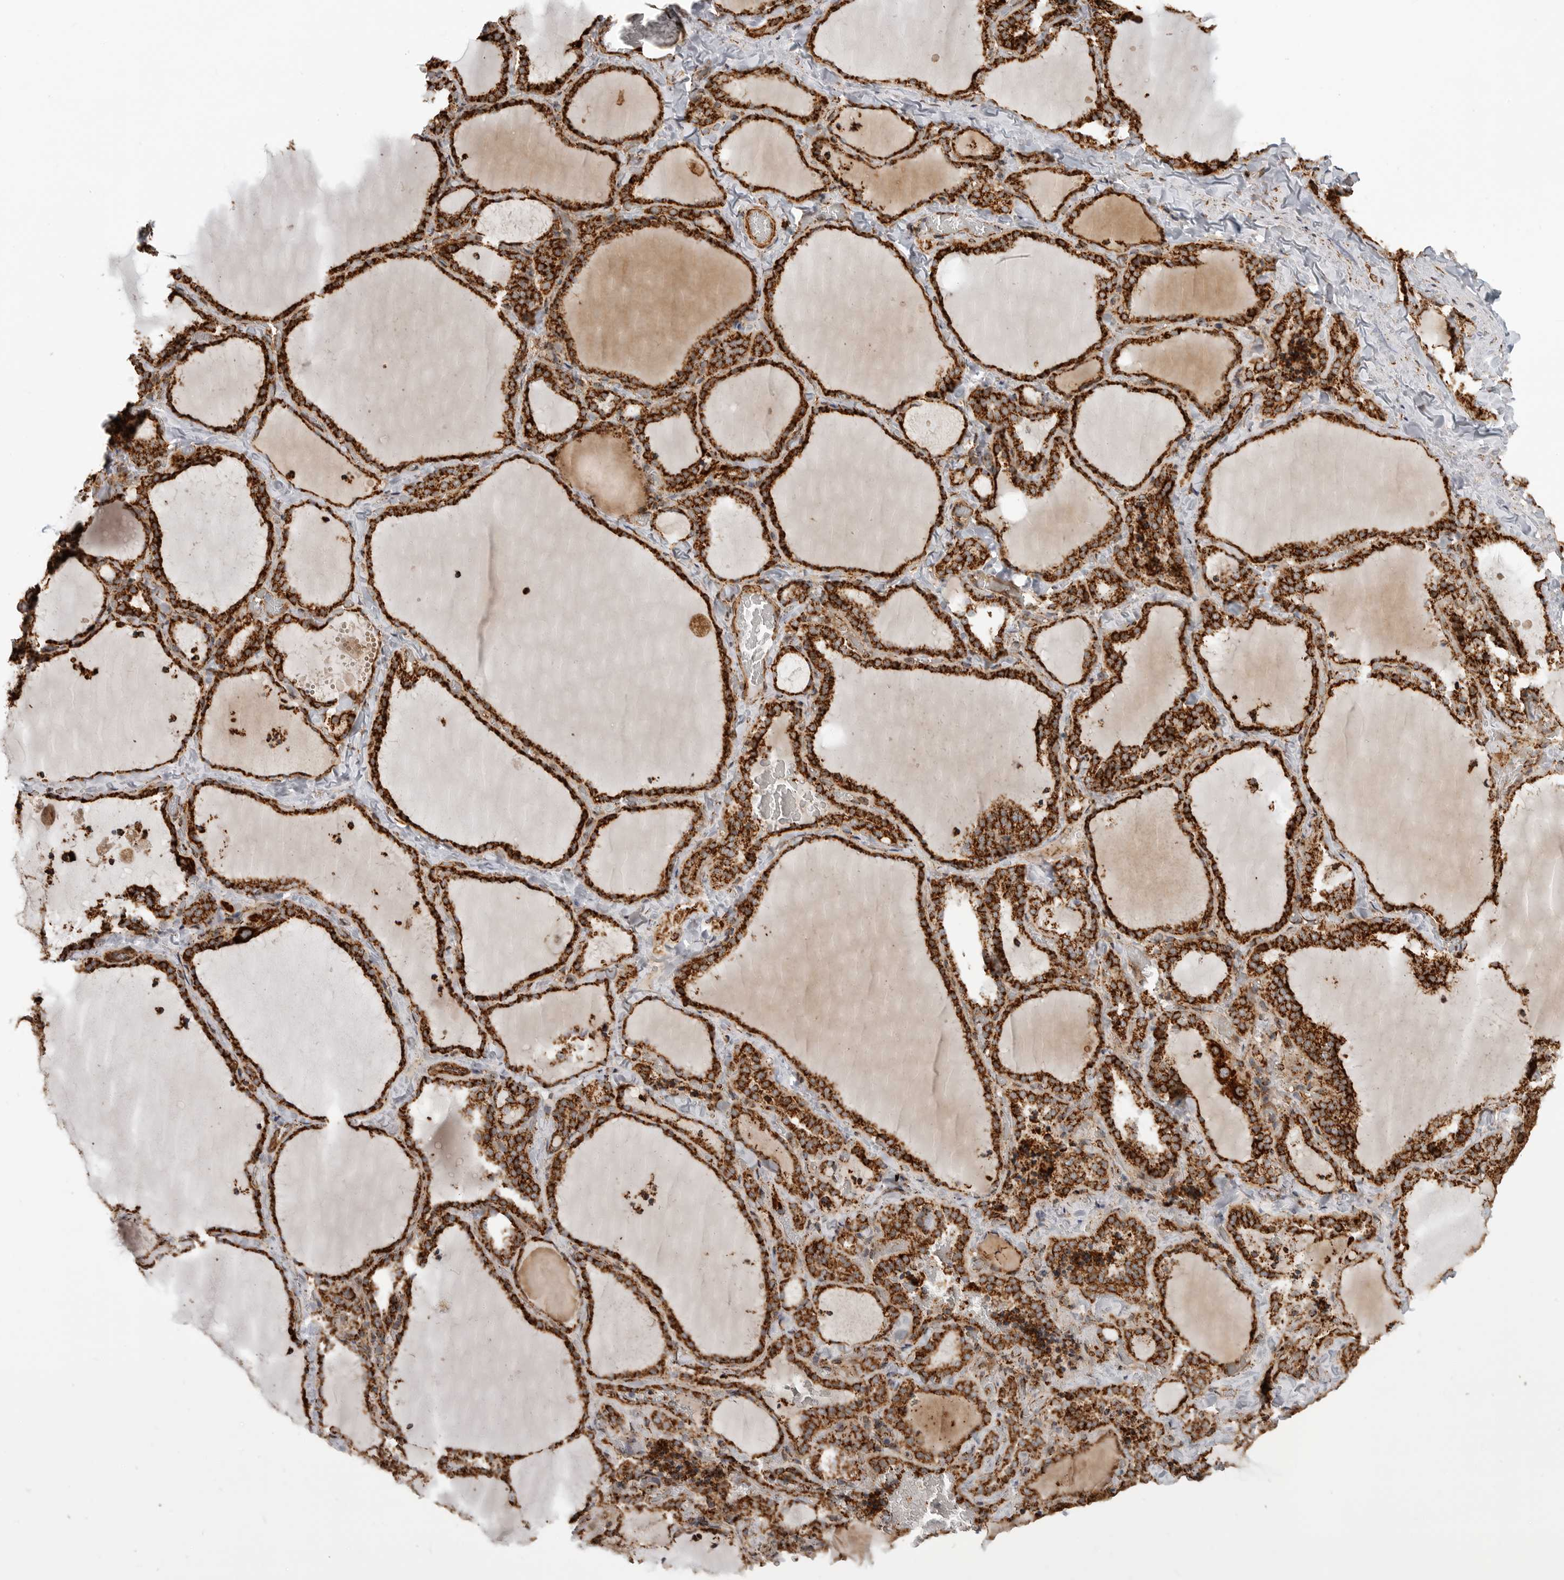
{"staining": {"intensity": "strong", "quantity": ">75%", "location": "cytoplasmic/membranous"}, "tissue": "thyroid gland", "cell_type": "Glandular cells", "image_type": "normal", "snomed": [{"axis": "morphology", "description": "Normal tissue, NOS"}, {"axis": "topography", "description": "Thyroid gland"}], "caption": "IHC photomicrograph of benign human thyroid gland stained for a protein (brown), which demonstrates high levels of strong cytoplasmic/membranous expression in approximately >75% of glandular cells.", "gene": "BMP2K", "patient": {"sex": "female", "age": 22}}